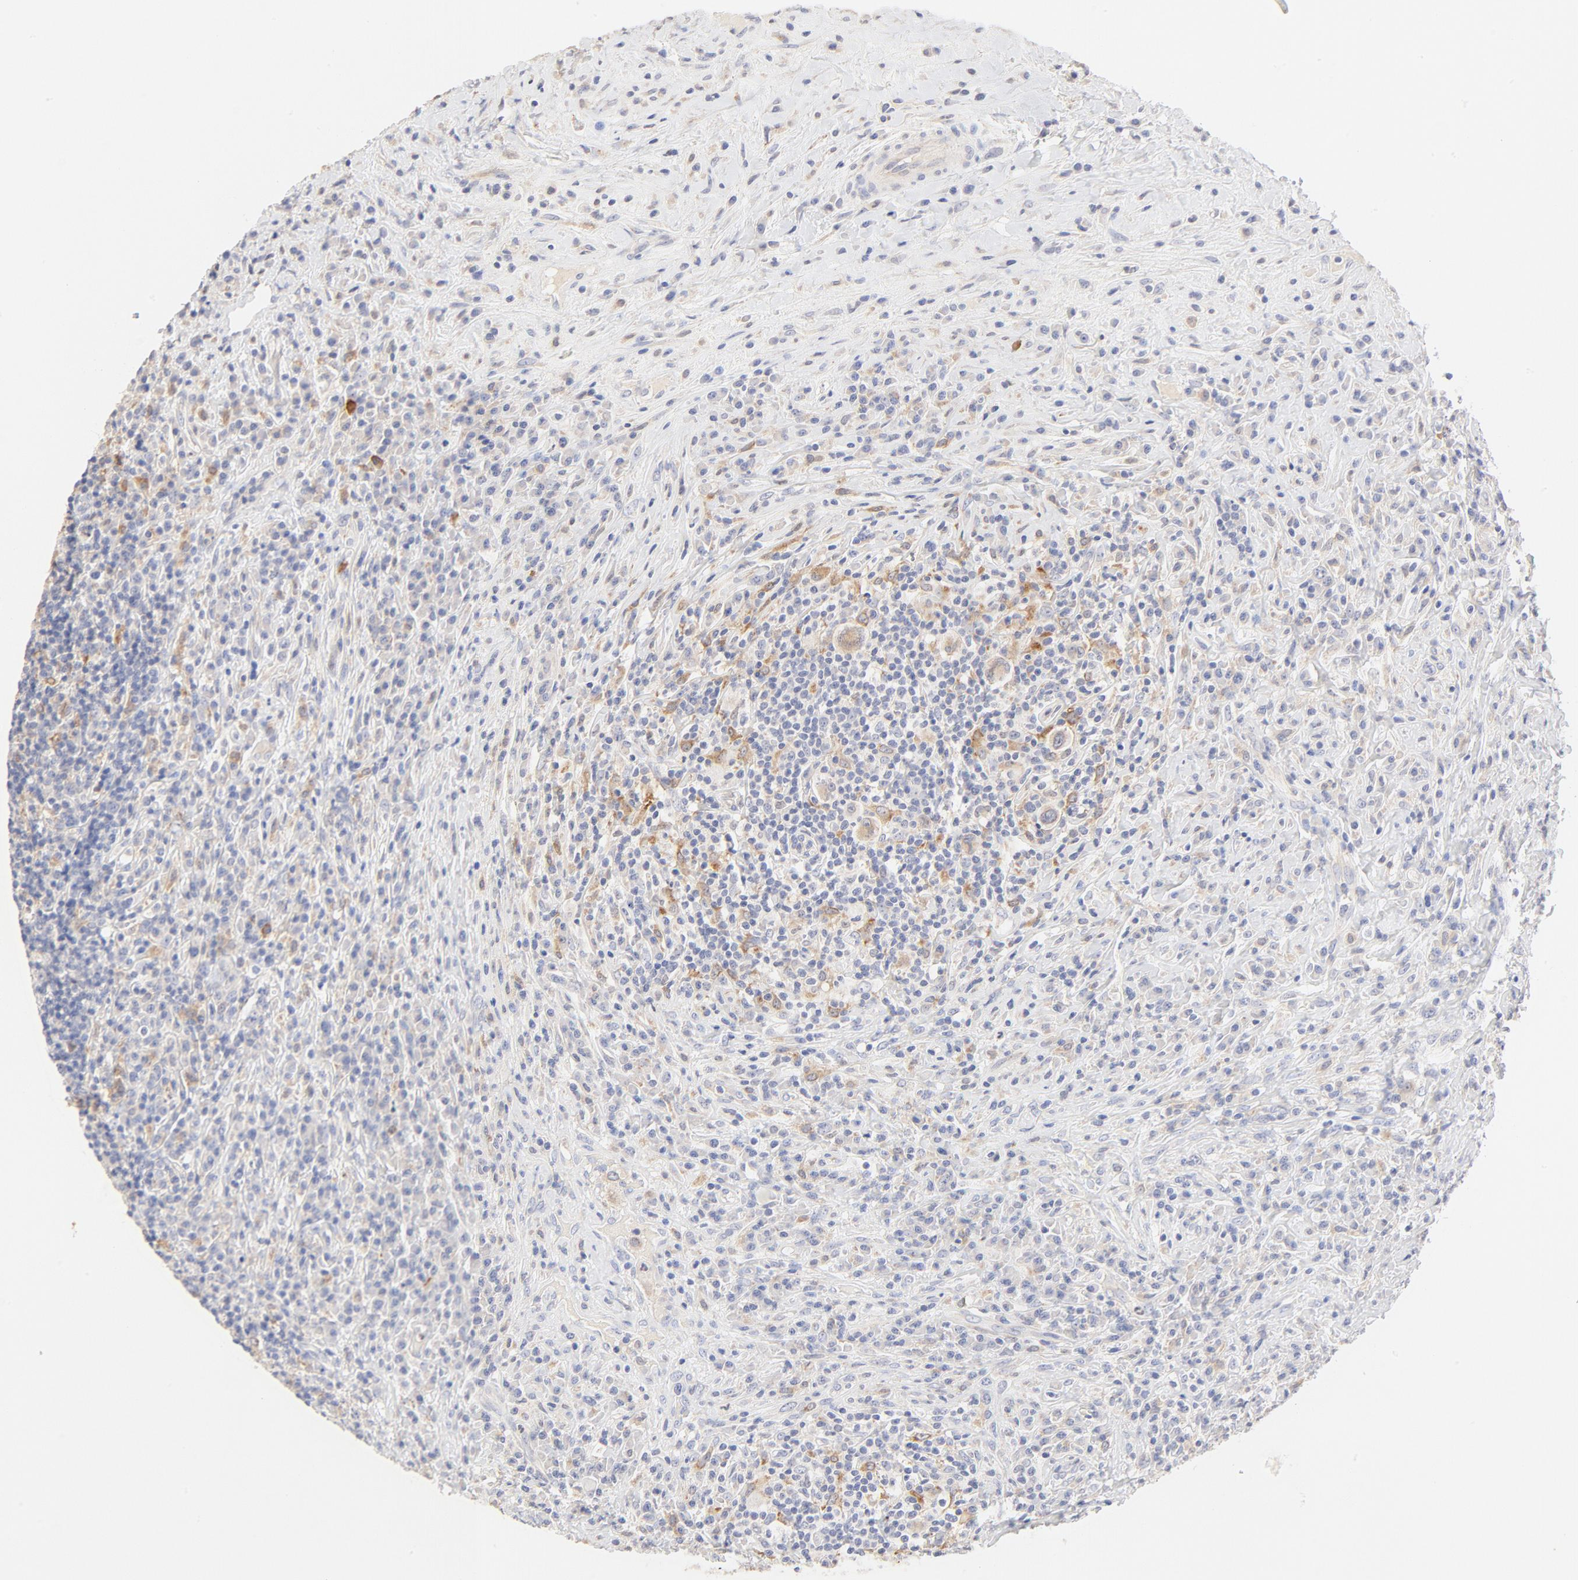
{"staining": {"intensity": "weak", "quantity": "25%-75%", "location": "cytoplasmic/membranous"}, "tissue": "lymphoma", "cell_type": "Tumor cells", "image_type": "cancer", "snomed": [{"axis": "morphology", "description": "Hodgkin's disease, NOS"}, {"axis": "topography", "description": "Lymph node"}], "caption": "Human lymphoma stained for a protein (brown) demonstrates weak cytoplasmic/membranous positive positivity in approximately 25%-75% of tumor cells.", "gene": "MTERF2", "patient": {"sex": "female", "age": 25}}